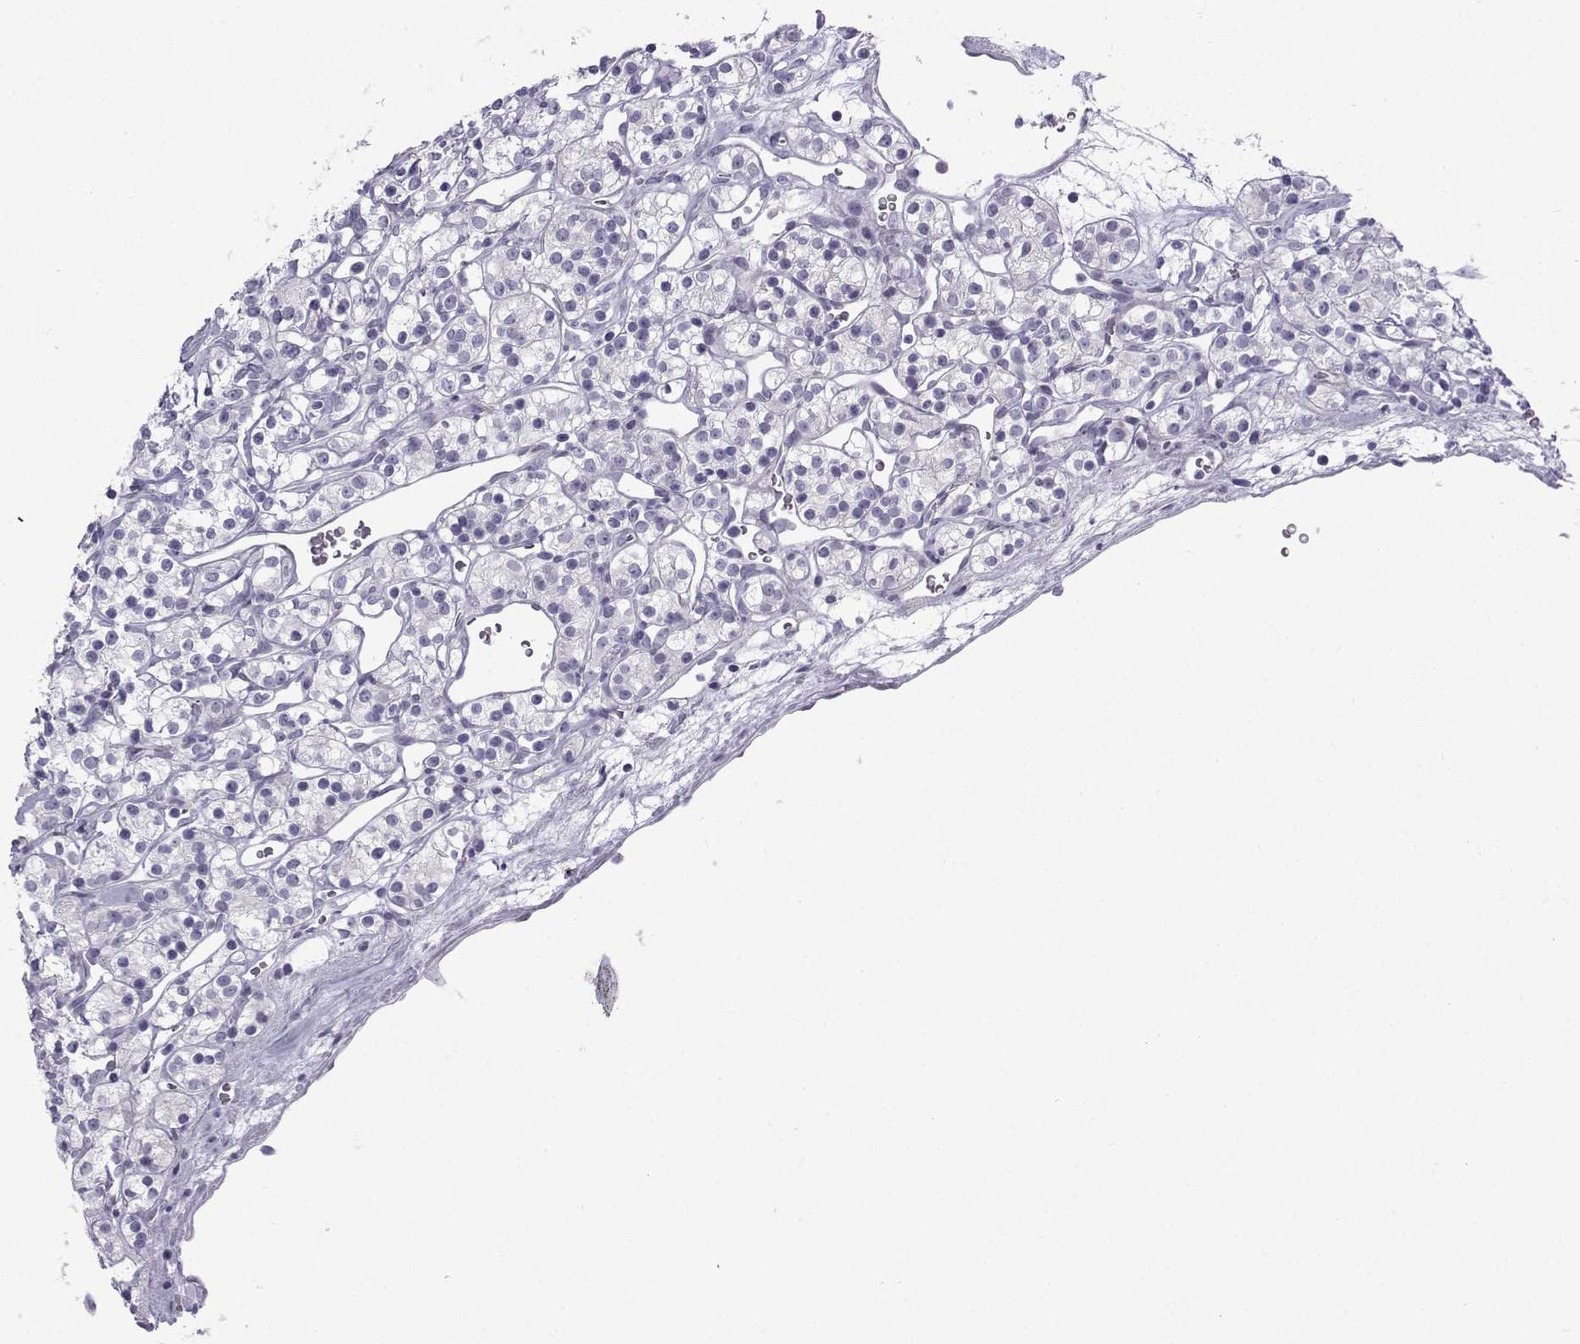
{"staining": {"intensity": "negative", "quantity": "none", "location": "none"}, "tissue": "renal cancer", "cell_type": "Tumor cells", "image_type": "cancer", "snomed": [{"axis": "morphology", "description": "Adenocarcinoma, NOS"}, {"axis": "topography", "description": "Kidney"}], "caption": "Renal cancer stained for a protein using IHC displays no expression tumor cells.", "gene": "CFAP53", "patient": {"sex": "male", "age": 77}}